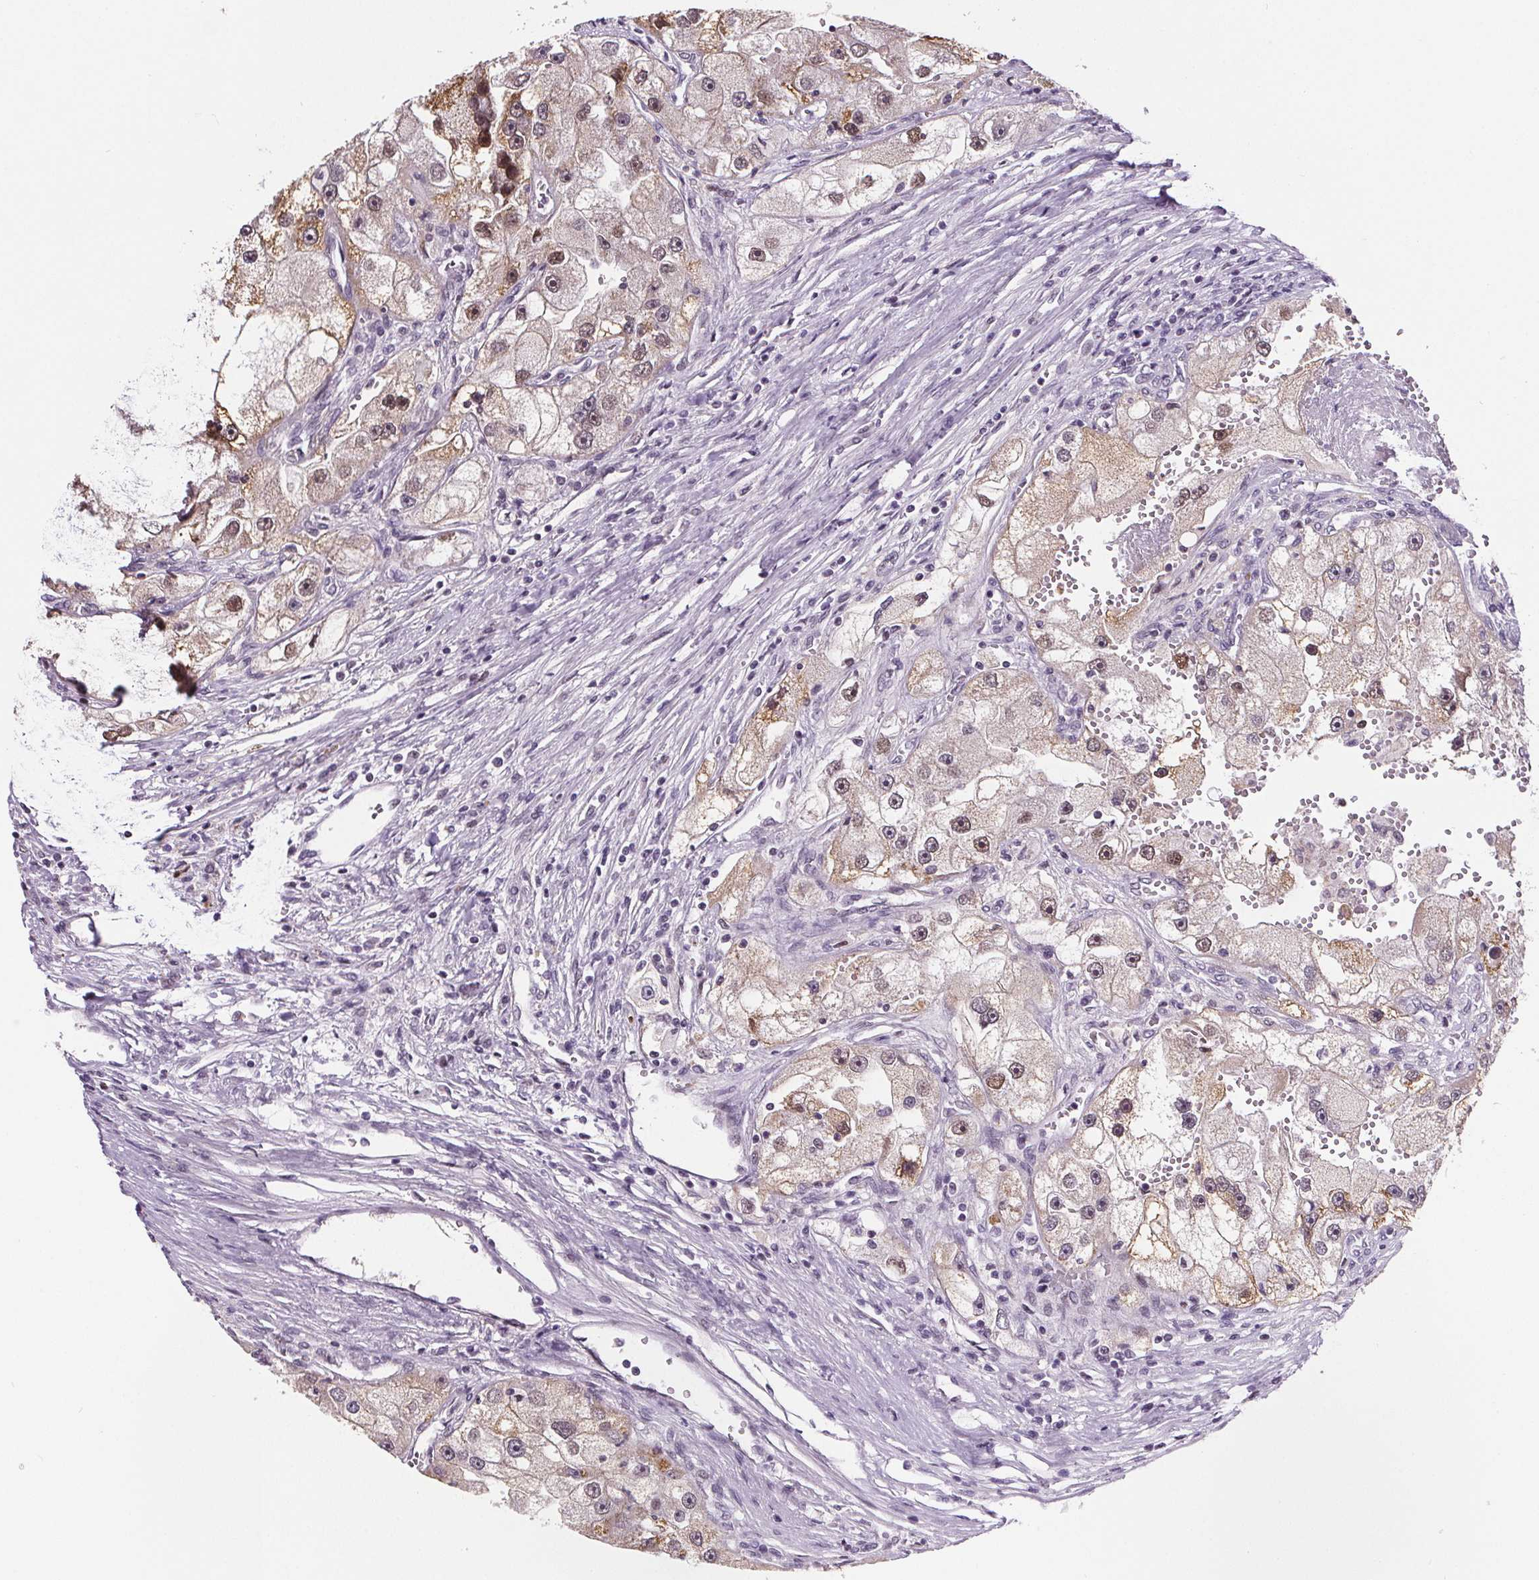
{"staining": {"intensity": "weak", "quantity": ">75%", "location": "cytoplasmic/membranous"}, "tissue": "renal cancer", "cell_type": "Tumor cells", "image_type": "cancer", "snomed": [{"axis": "morphology", "description": "Adenocarcinoma, NOS"}, {"axis": "topography", "description": "Kidney"}], "caption": "Immunohistochemical staining of renal adenocarcinoma shows low levels of weak cytoplasmic/membranous protein expression in about >75% of tumor cells.", "gene": "SUCLA2", "patient": {"sex": "male", "age": 63}}